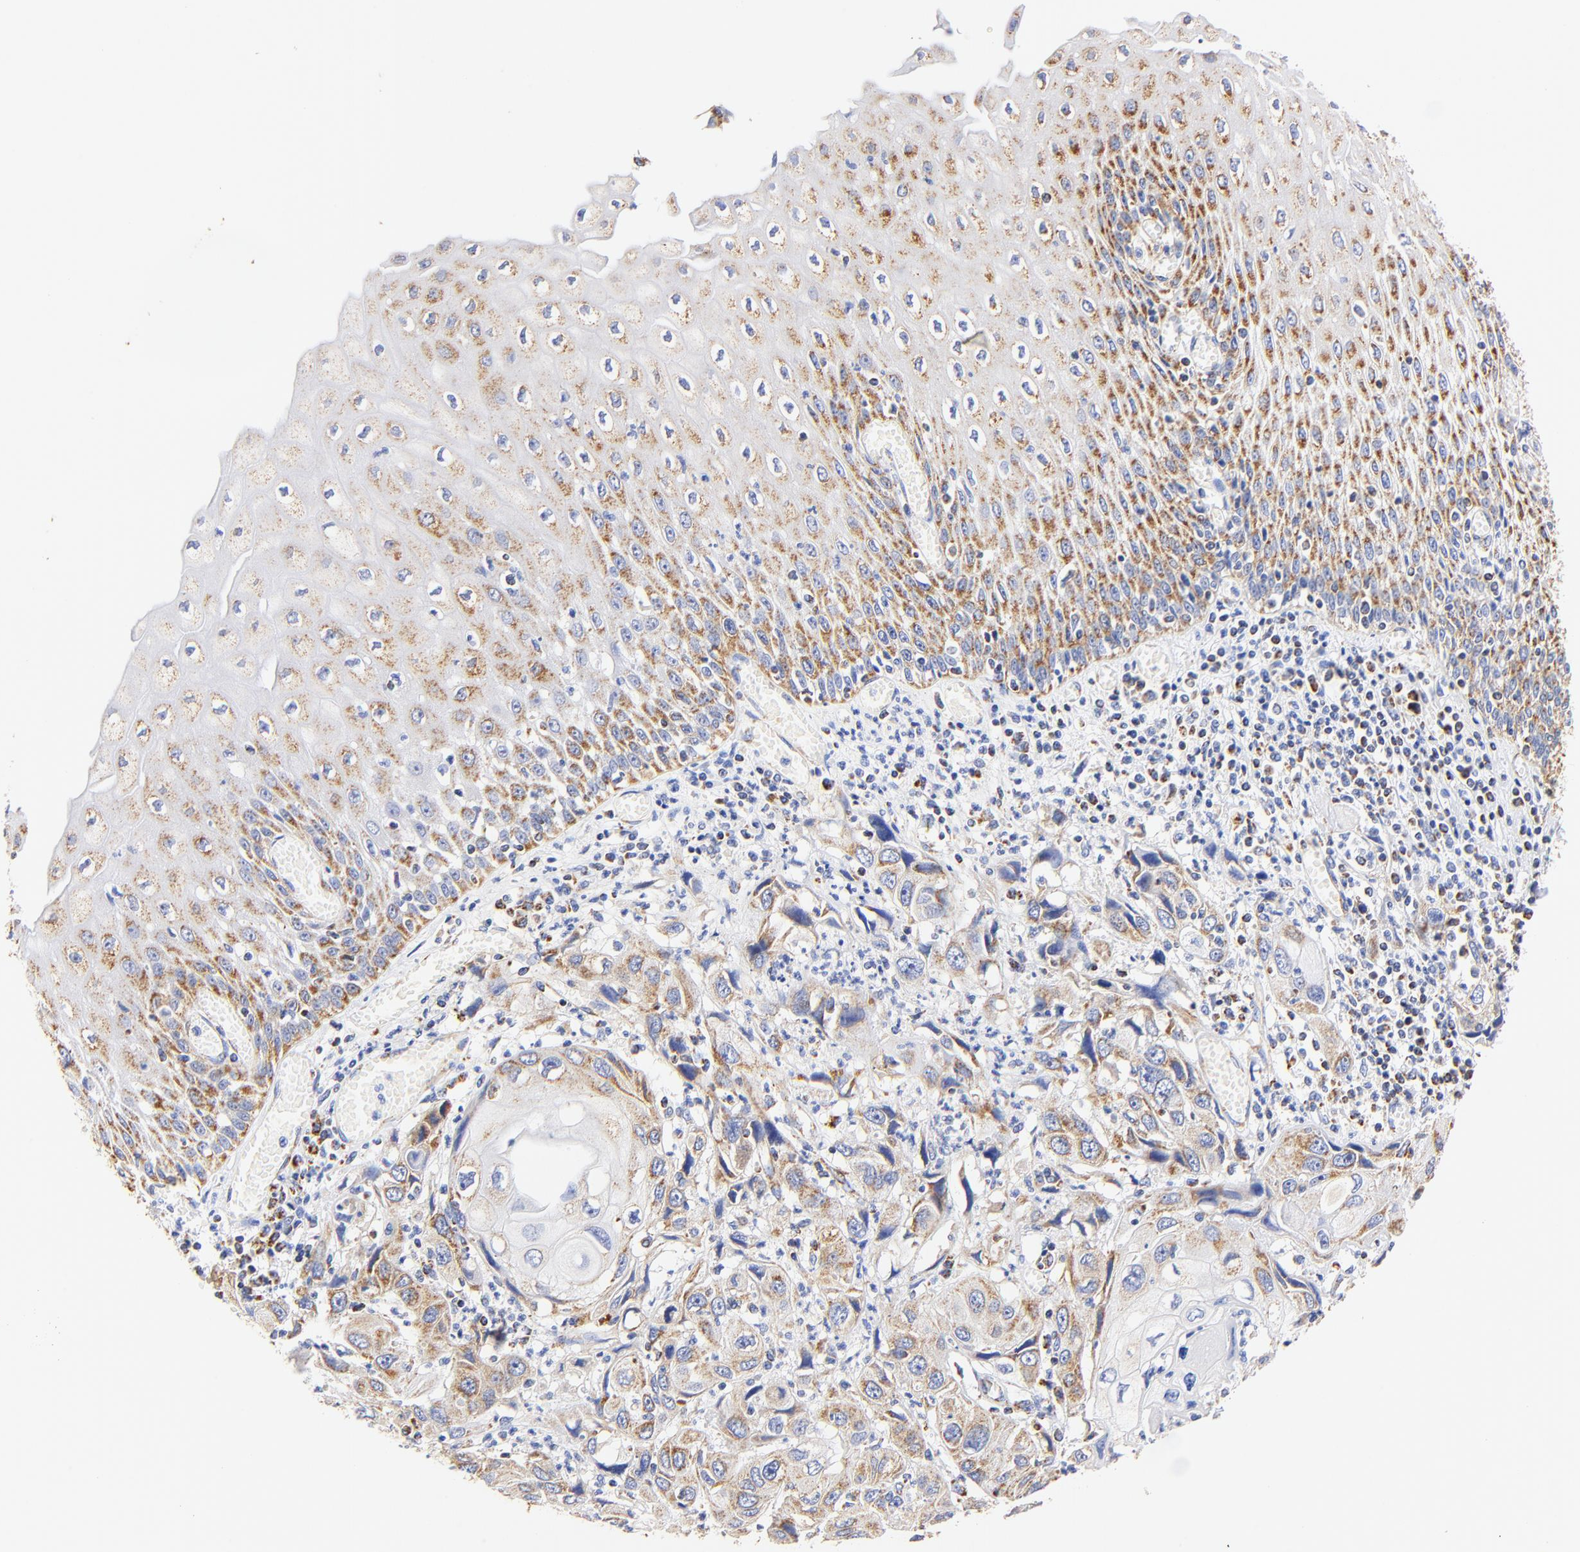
{"staining": {"intensity": "moderate", "quantity": "25%-75%", "location": "cytoplasmic/membranous"}, "tissue": "esophagus", "cell_type": "Squamous epithelial cells", "image_type": "normal", "snomed": [{"axis": "morphology", "description": "Normal tissue, NOS"}, {"axis": "topography", "description": "Esophagus"}], "caption": "IHC of normal esophagus shows medium levels of moderate cytoplasmic/membranous positivity in approximately 25%-75% of squamous epithelial cells.", "gene": "ATP5F1D", "patient": {"sex": "male", "age": 65}}